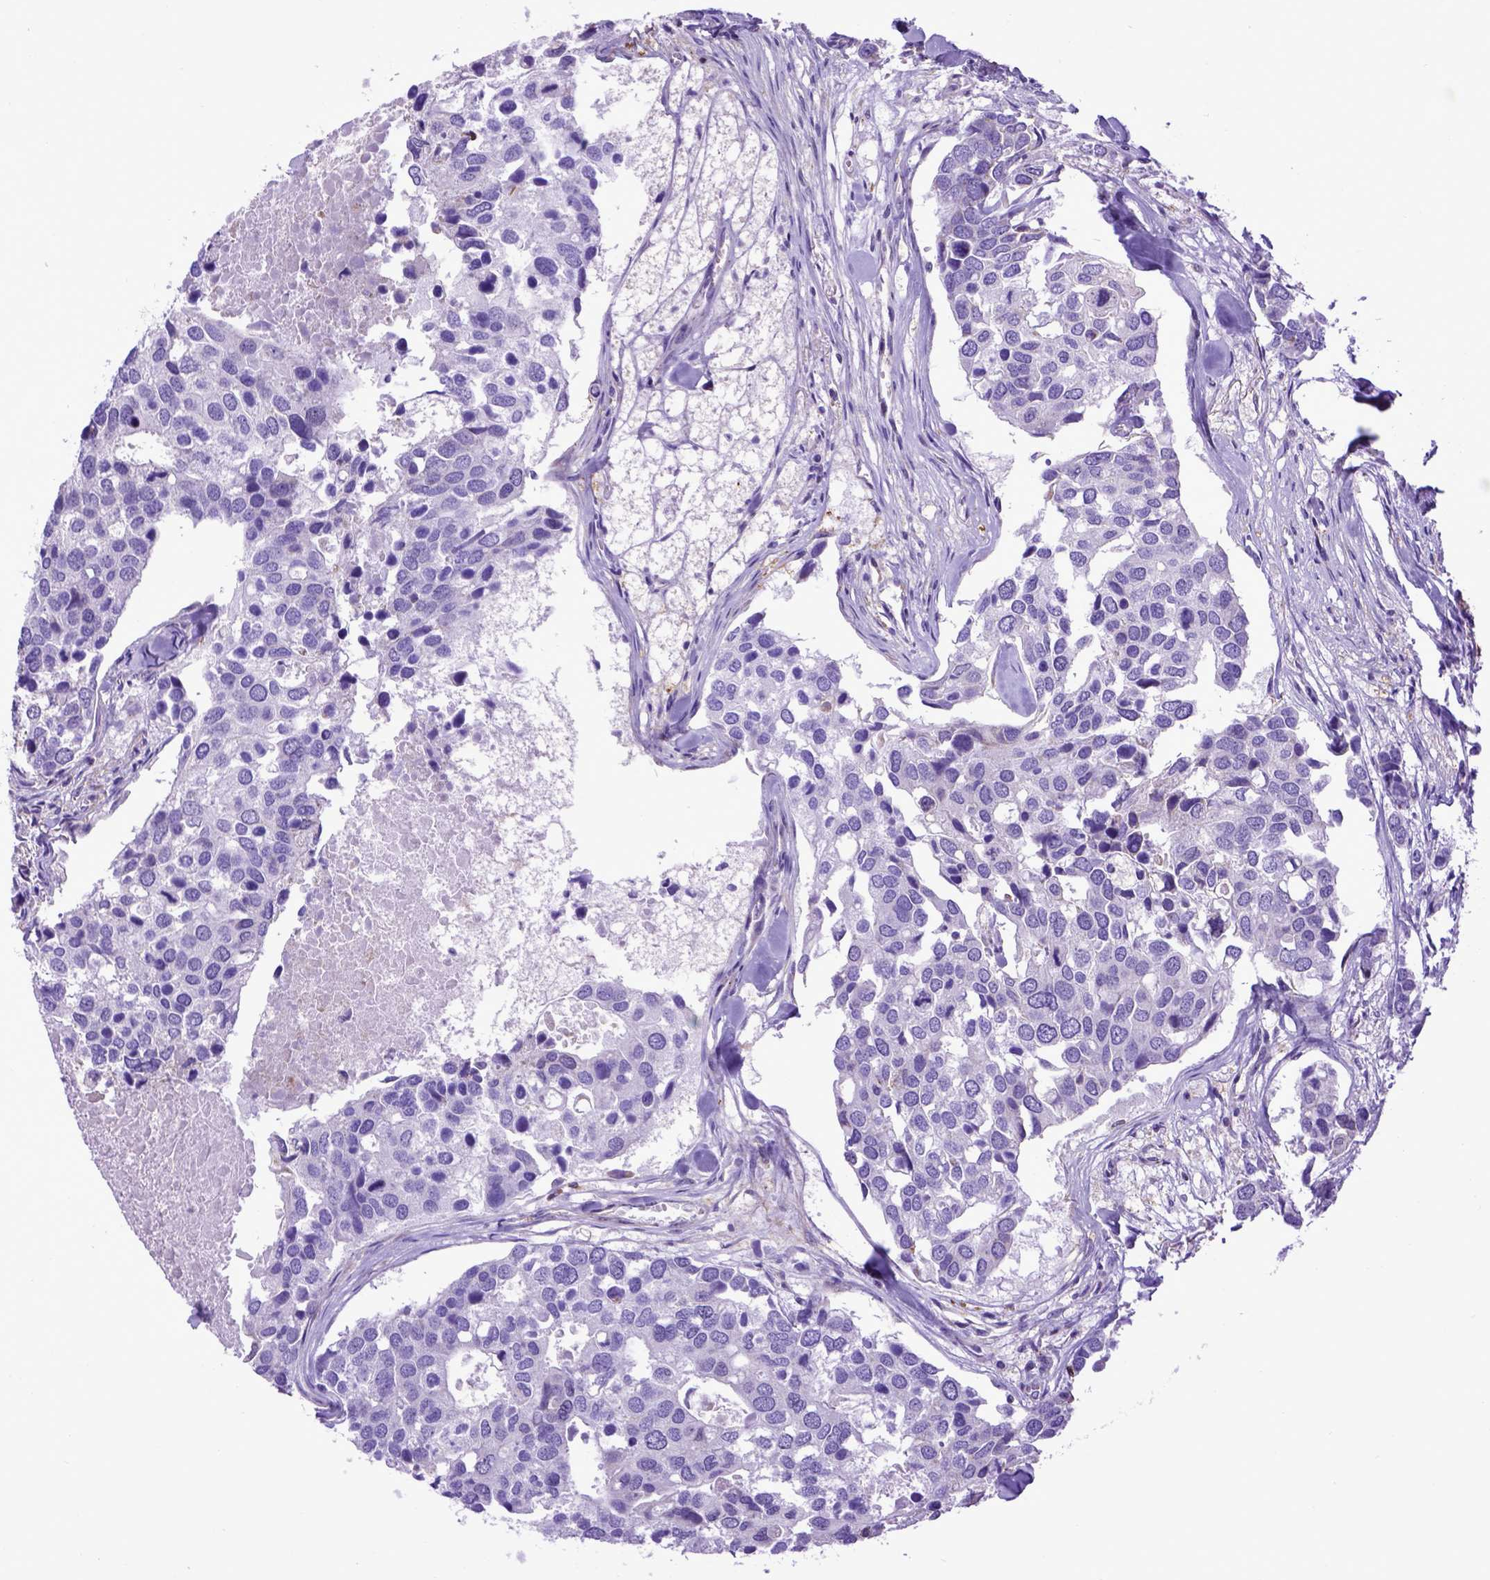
{"staining": {"intensity": "negative", "quantity": "none", "location": "none"}, "tissue": "breast cancer", "cell_type": "Tumor cells", "image_type": "cancer", "snomed": [{"axis": "morphology", "description": "Duct carcinoma"}, {"axis": "topography", "description": "Breast"}], "caption": "High power microscopy micrograph of an immunohistochemistry (IHC) histopathology image of breast intraductal carcinoma, revealing no significant staining in tumor cells.", "gene": "ASAH2", "patient": {"sex": "female", "age": 83}}